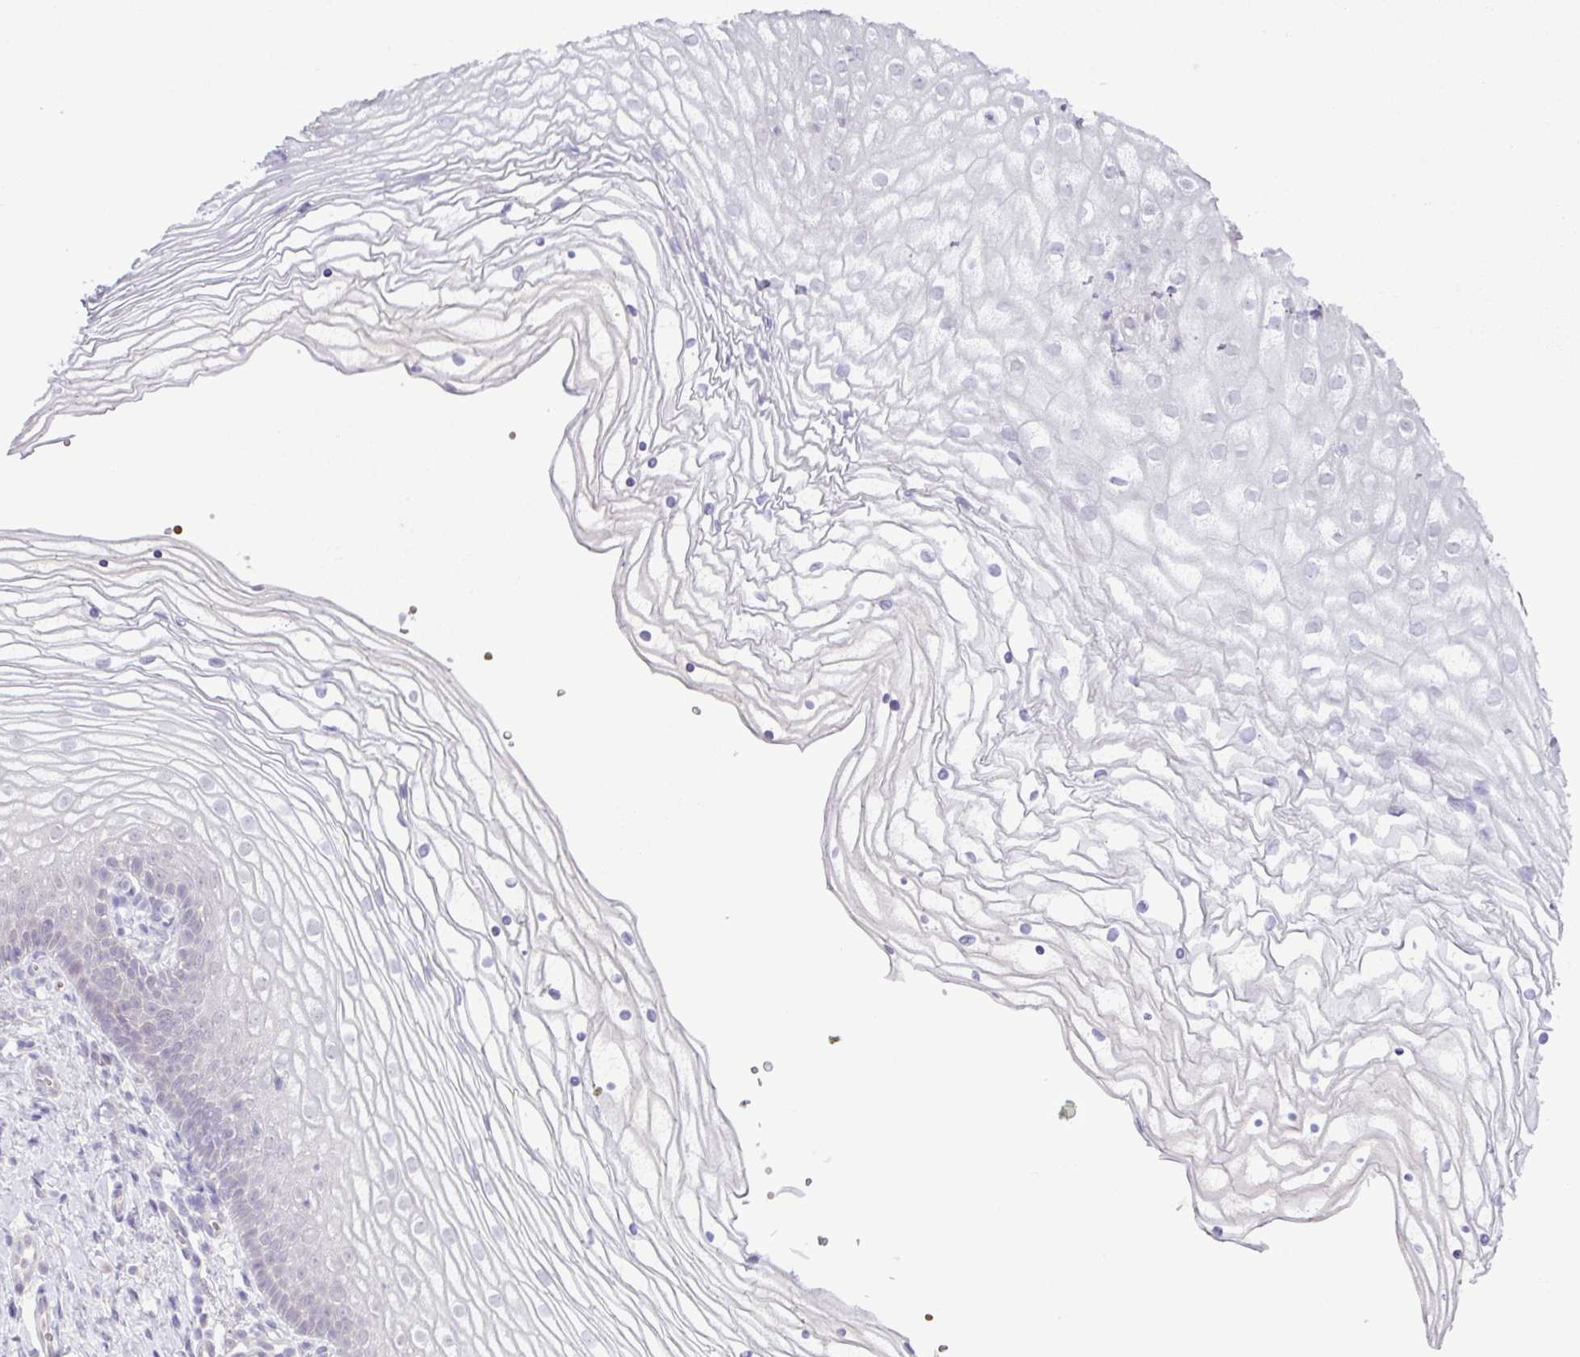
{"staining": {"intensity": "negative", "quantity": "none", "location": "none"}, "tissue": "vagina", "cell_type": "Squamous epithelial cells", "image_type": "normal", "snomed": [{"axis": "morphology", "description": "Normal tissue, NOS"}, {"axis": "topography", "description": "Vagina"}], "caption": "IHC photomicrograph of normal vagina: human vagina stained with DAB (3,3'-diaminobenzidine) demonstrates no significant protein positivity in squamous epithelial cells. Brightfield microscopy of immunohistochemistry stained with DAB (brown) and hematoxylin (blue), captured at high magnification.", "gene": "TONSL", "patient": {"sex": "female", "age": 56}}